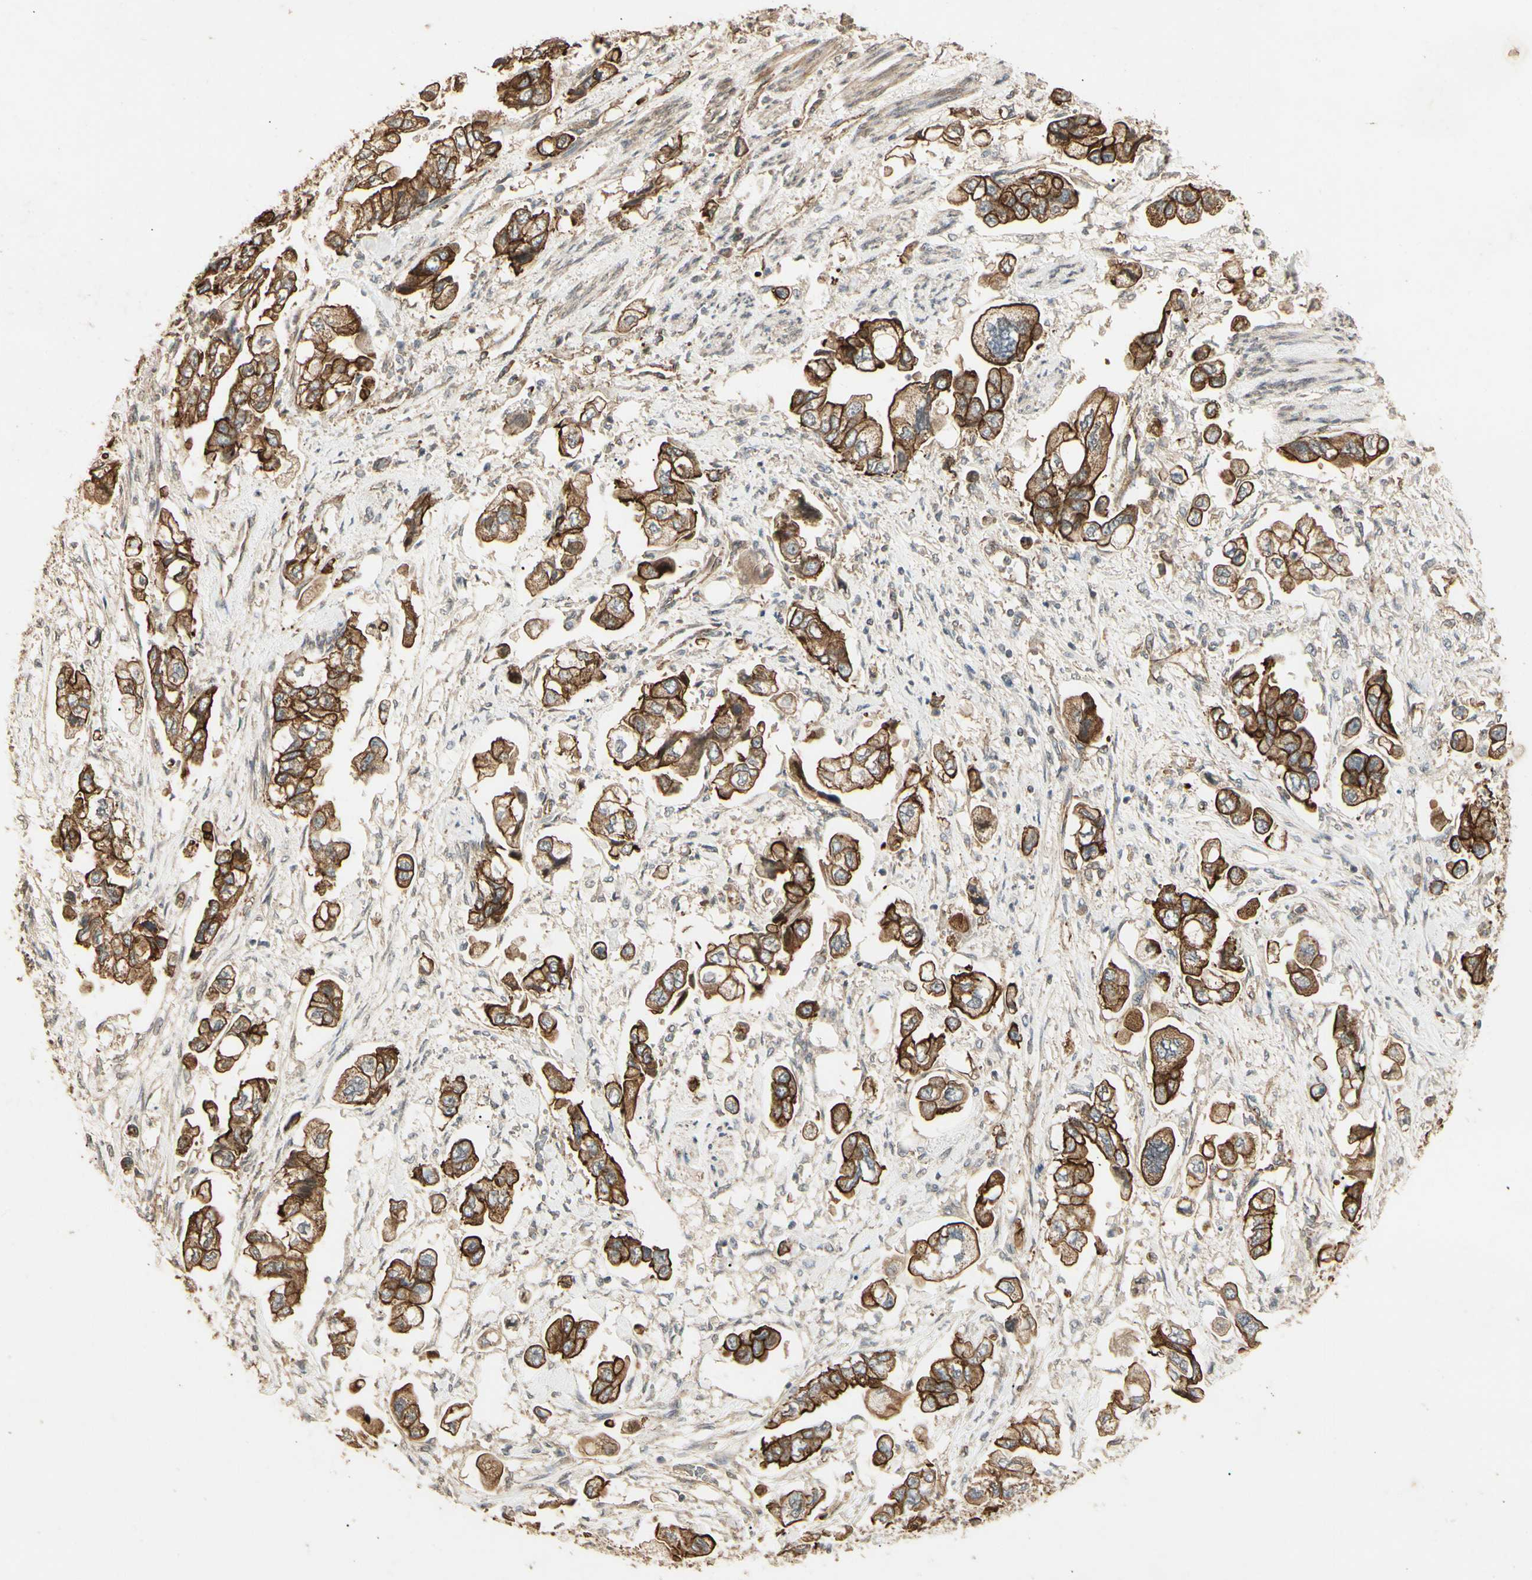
{"staining": {"intensity": "strong", "quantity": ">75%", "location": "cytoplasmic/membranous"}, "tissue": "stomach cancer", "cell_type": "Tumor cells", "image_type": "cancer", "snomed": [{"axis": "morphology", "description": "Adenocarcinoma, NOS"}, {"axis": "topography", "description": "Stomach"}], "caption": "Approximately >75% of tumor cells in human stomach adenocarcinoma show strong cytoplasmic/membranous protein positivity as visualized by brown immunohistochemical staining.", "gene": "RNF180", "patient": {"sex": "male", "age": 62}}